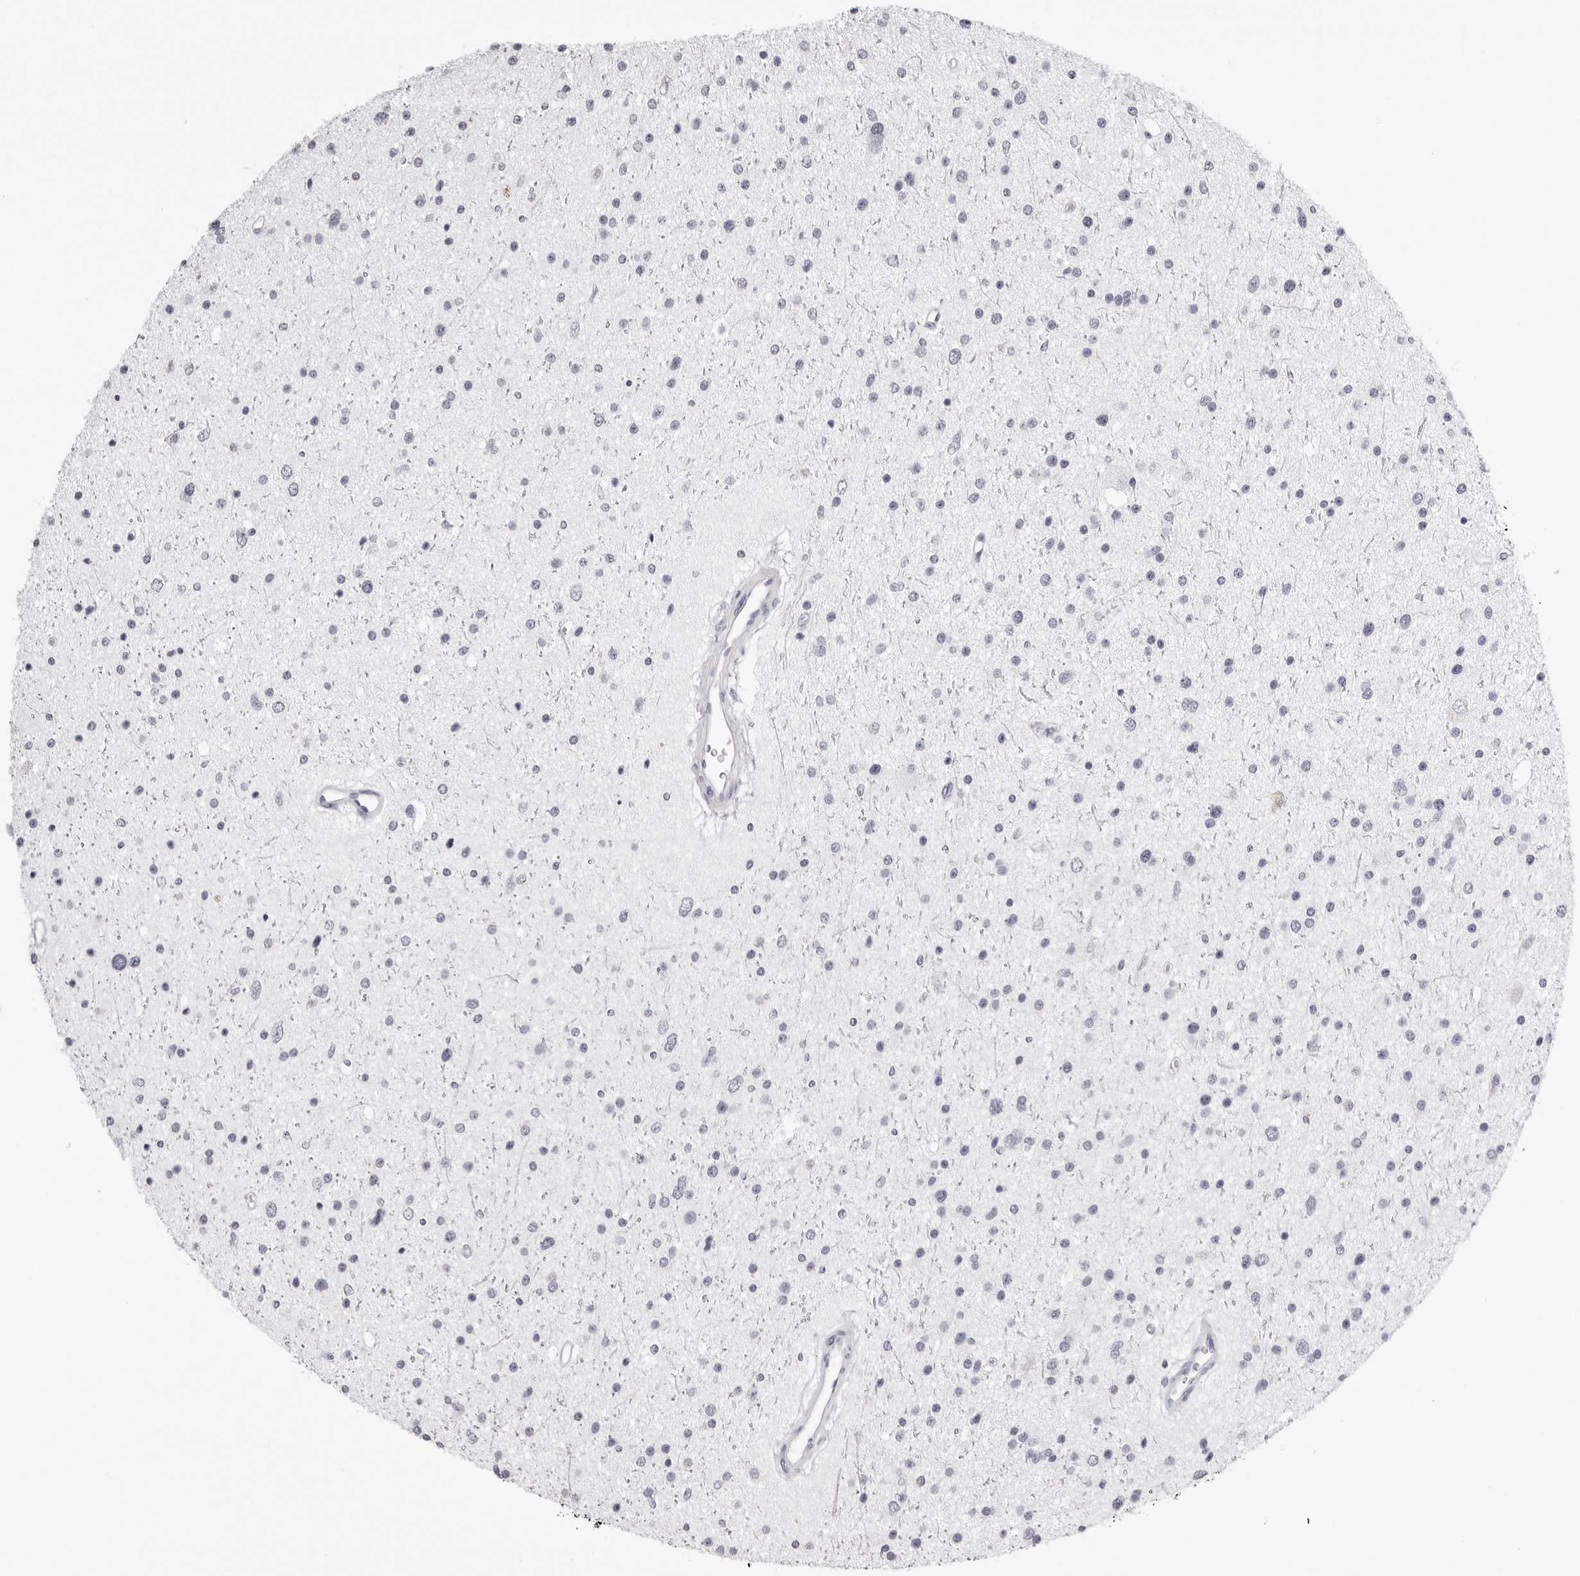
{"staining": {"intensity": "negative", "quantity": "none", "location": "none"}, "tissue": "glioma", "cell_type": "Tumor cells", "image_type": "cancer", "snomed": [{"axis": "morphology", "description": "Glioma, malignant, Low grade"}, {"axis": "topography", "description": "Brain"}], "caption": "An immunohistochemistry (IHC) photomicrograph of malignant glioma (low-grade) is shown. There is no staining in tumor cells of malignant glioma (low-grade). (DAB immunohistochemistry (IHC) visualized using brightfield microscopy, high magnification).", "gene": "CST1", "patient": {"sex": "female", "age": 37}}